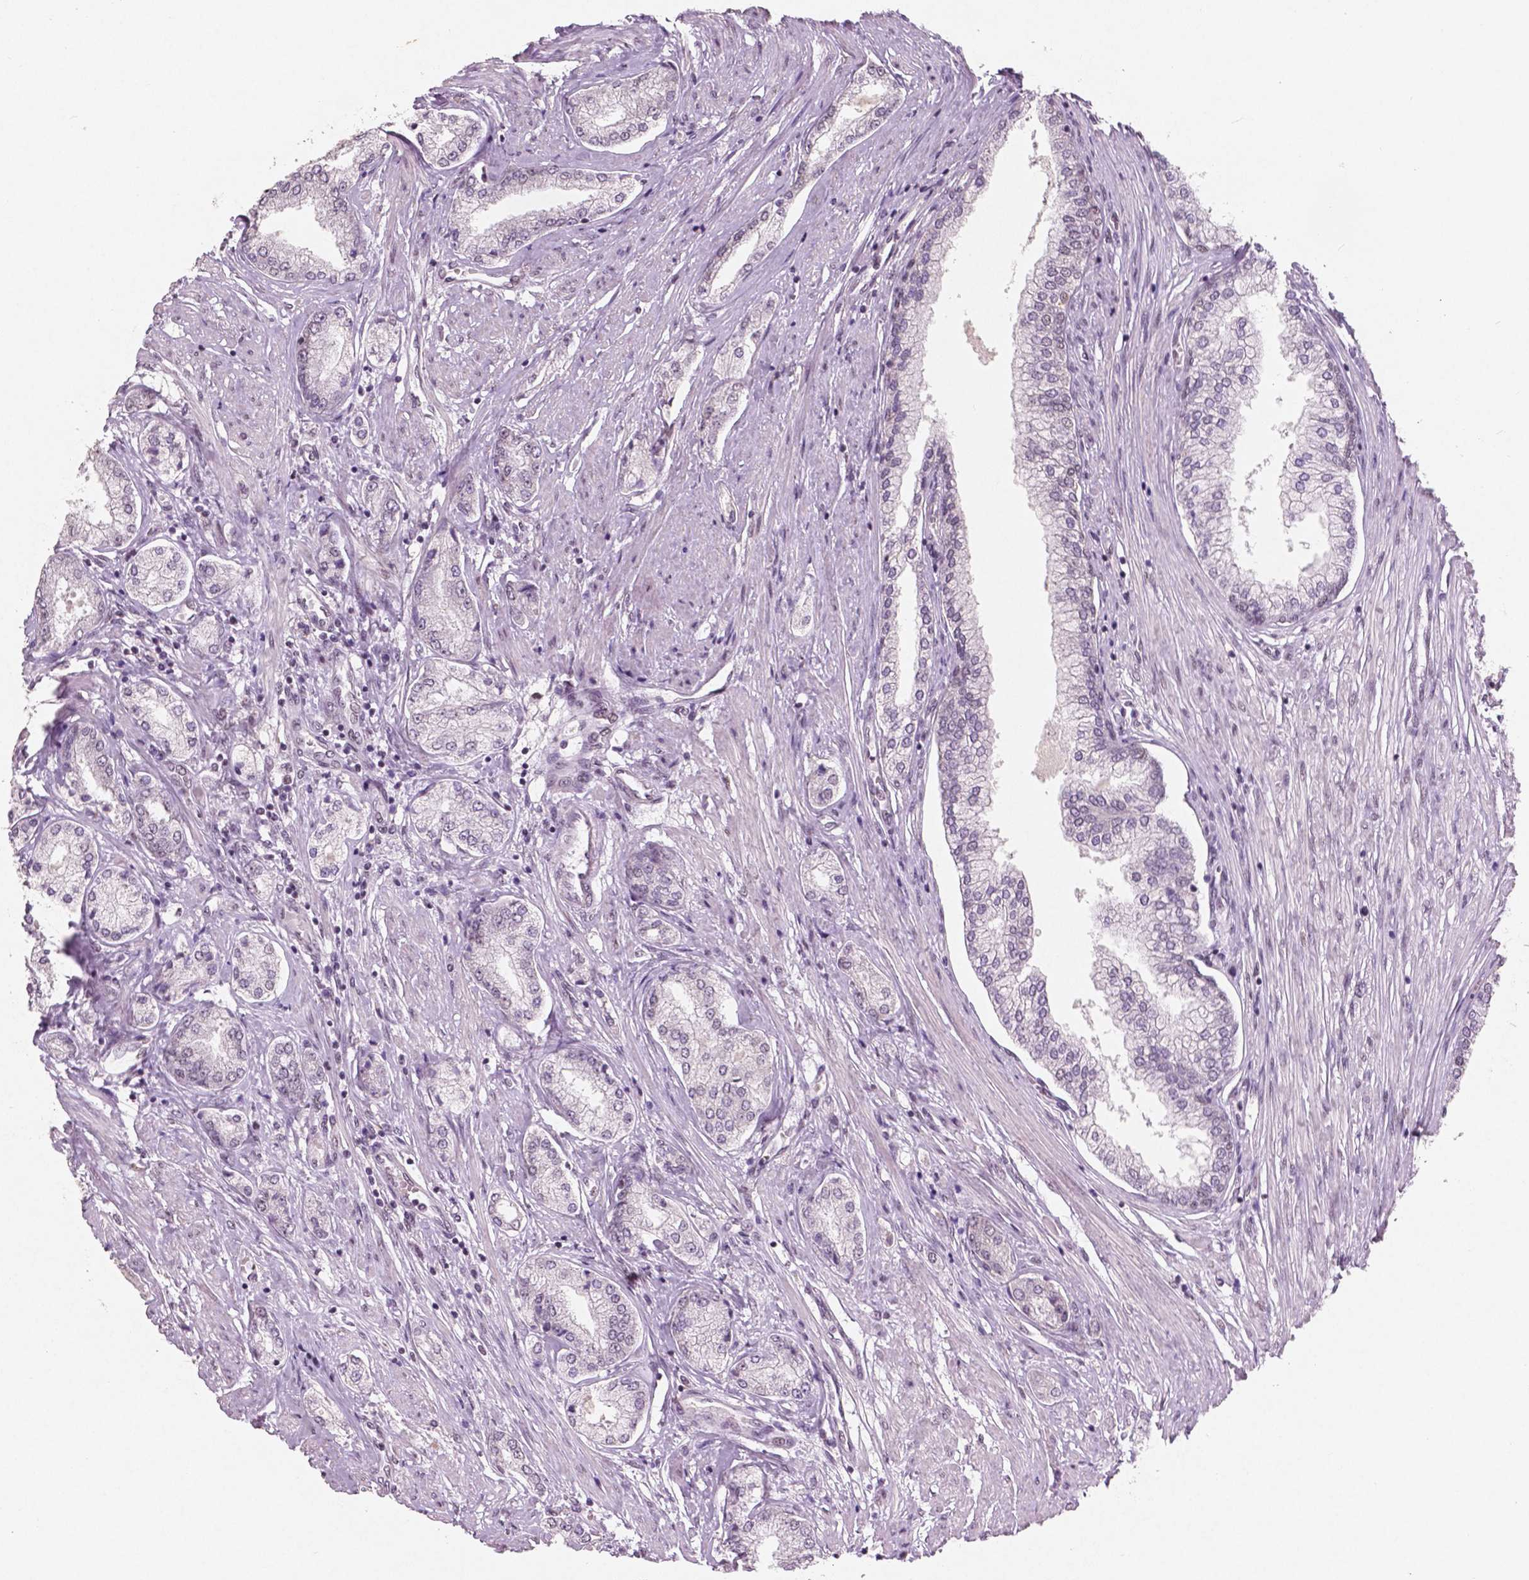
{"staining": {"intensity": "negative", "quantity": "none", "location": "none"}, "tissue": "prostate cancer", "cell_type": "Tumor cells", "image_type": "cancer", "snomed": [{"axis": "morphology", "description": "Adenocarcinoma, NOS"}, {"axis": "topography", "description": "Prostate"}], "caption": "The immunohistochemistry (IHC) micrograph has no significant positivity in tumor cells of adenocarcinoma (prostate) tissue. The staining is performed using DAB (3,3'-diaminobenzidine) brown chromogen with nuclei counter-stained in using hematoxylin.", "gene": "BRD4", "patient": {"sex": "male", "age": 63}}